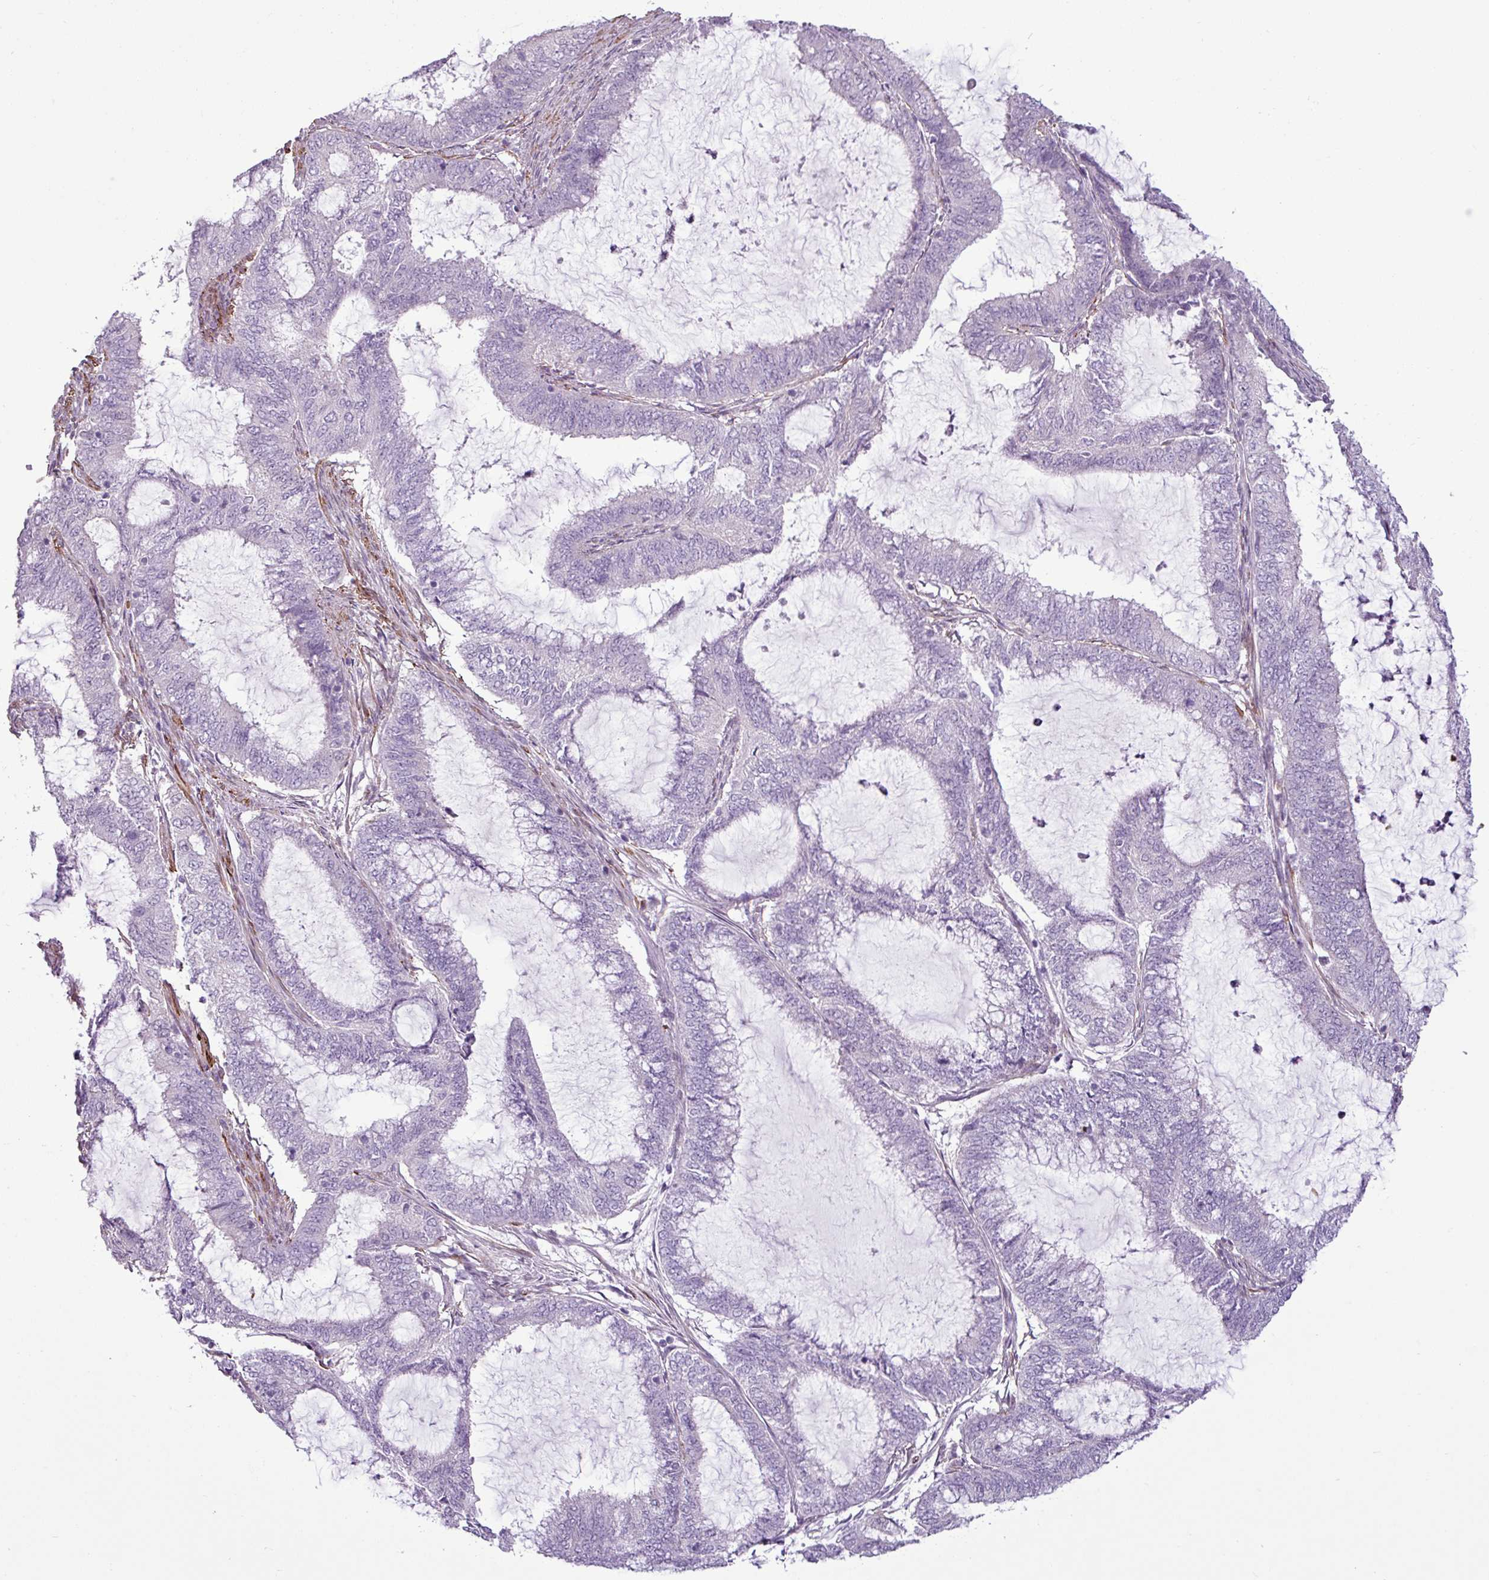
{"staining": {"intensity": "negative", "quantity": "none", "location": "none"}, "tissue": "endometrial cancer", "cell_type": "Tumor cells", "image_type": "cancer", "snomed": [{"axis": "morphology", "description": "Adenocarcinoma, NOS"}, {"axis": "topography", "description": "Endometrium"}], "caption": "High power microscopy histopathology image of an IHC histopathology image of endometrial adenocarcinoma, revealing no significant expression in tumor cells.", "gene": "ATP10A", "patient": {"sex": "female", "age": 51}}